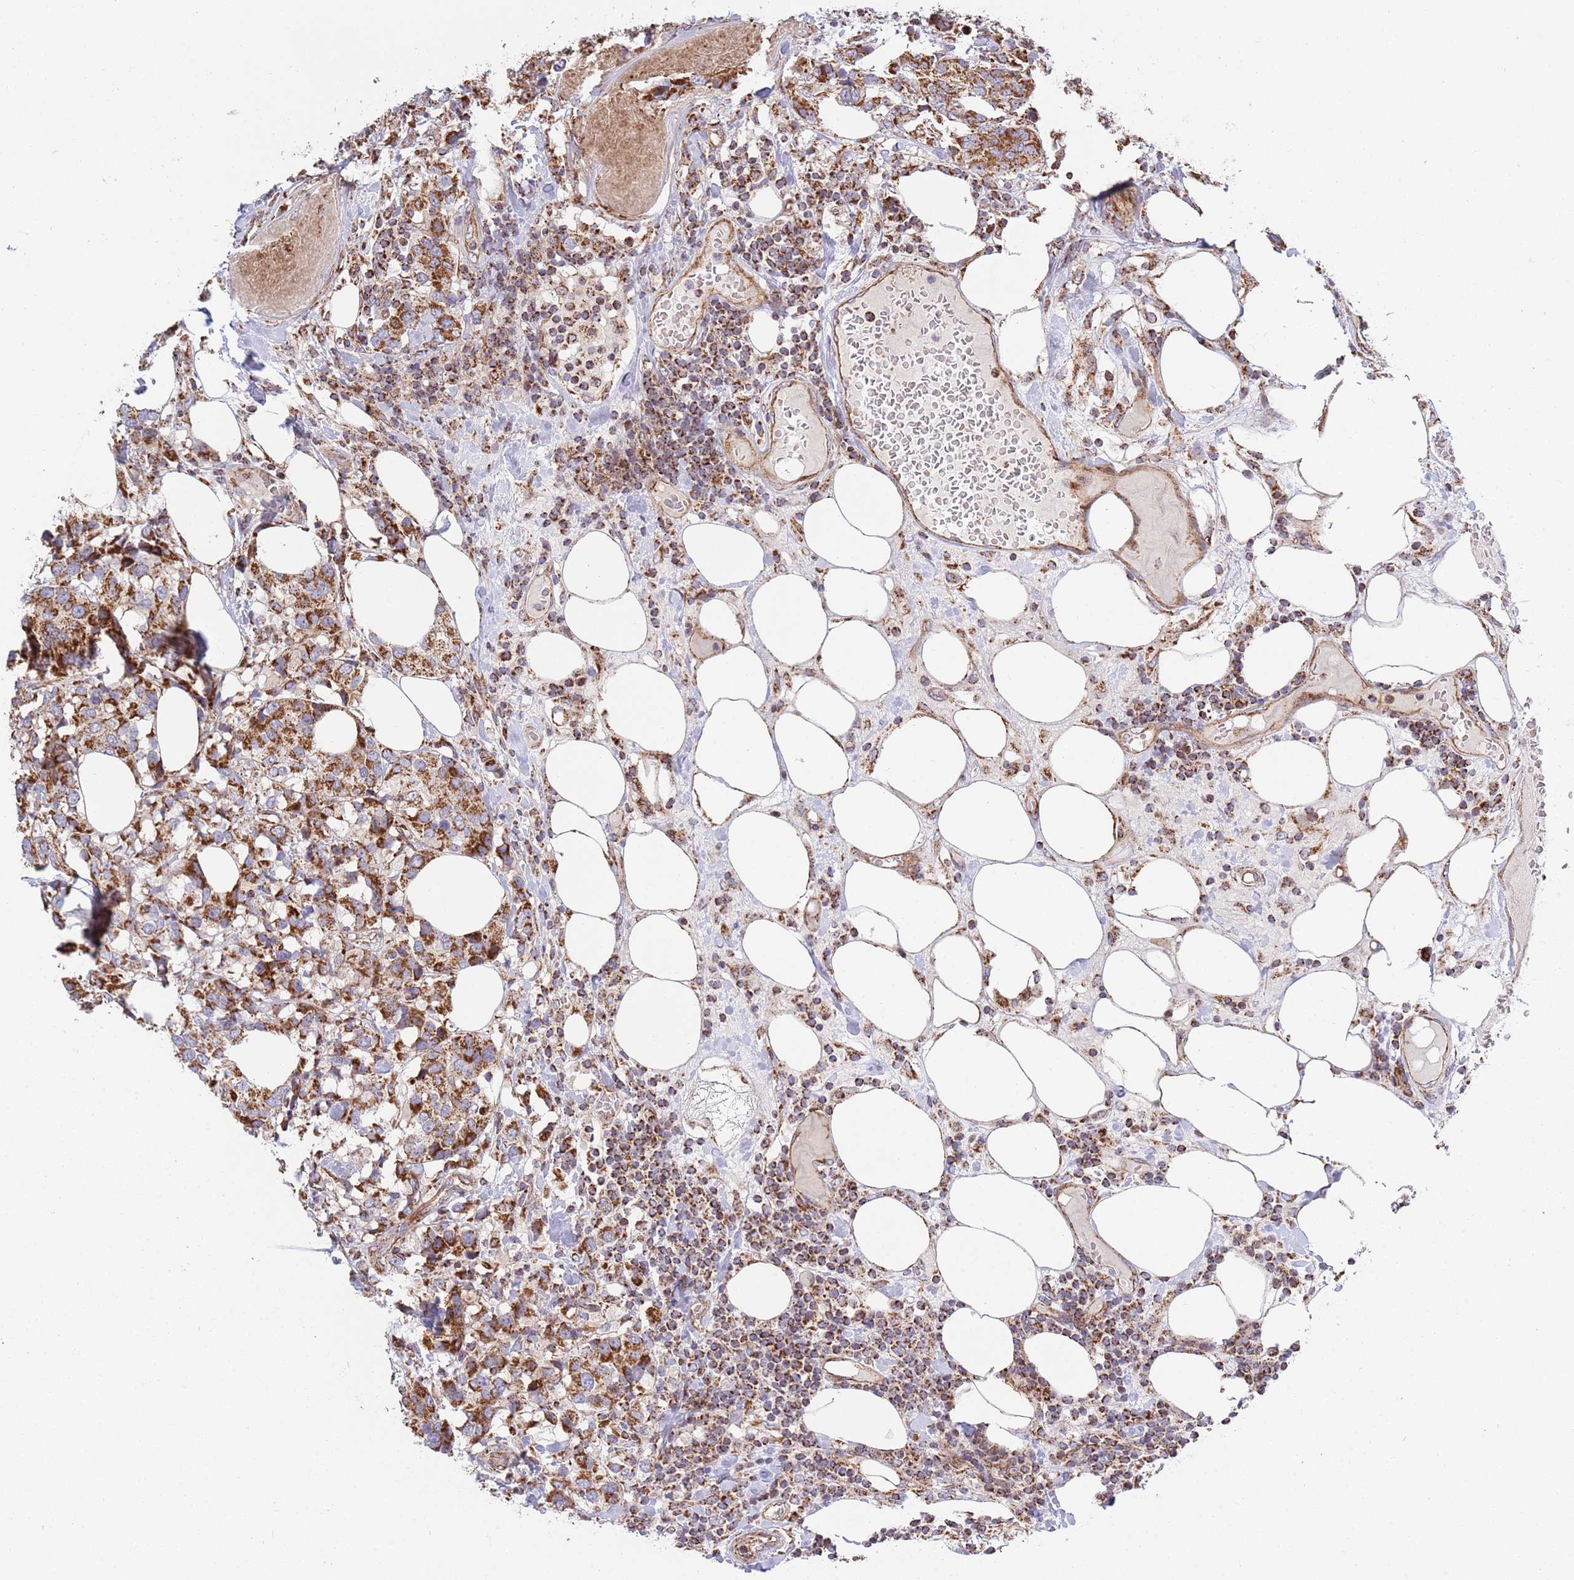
{"staining": {"intensity": "strong", "quantity": ">75%", "location": "cytoplasmic/membranous"}, "tissue": "breast cancer", "cell_type": "Tumor cells", "image_type": "cancer", "snomed": [{"axis": "morphology", "description": "Lobular carcinoma"}, {"axis": "topography", "description": "Breast"}], "caption": "This is an image of immunohistochemistry (IHC) staining of breast cancer (lobular carcinoma), which shows strong expression in the cytoplasmic/membranous of tumor cells.", "gene": "ATP5PD", "patient": {"sex": "female", "age": 59}}